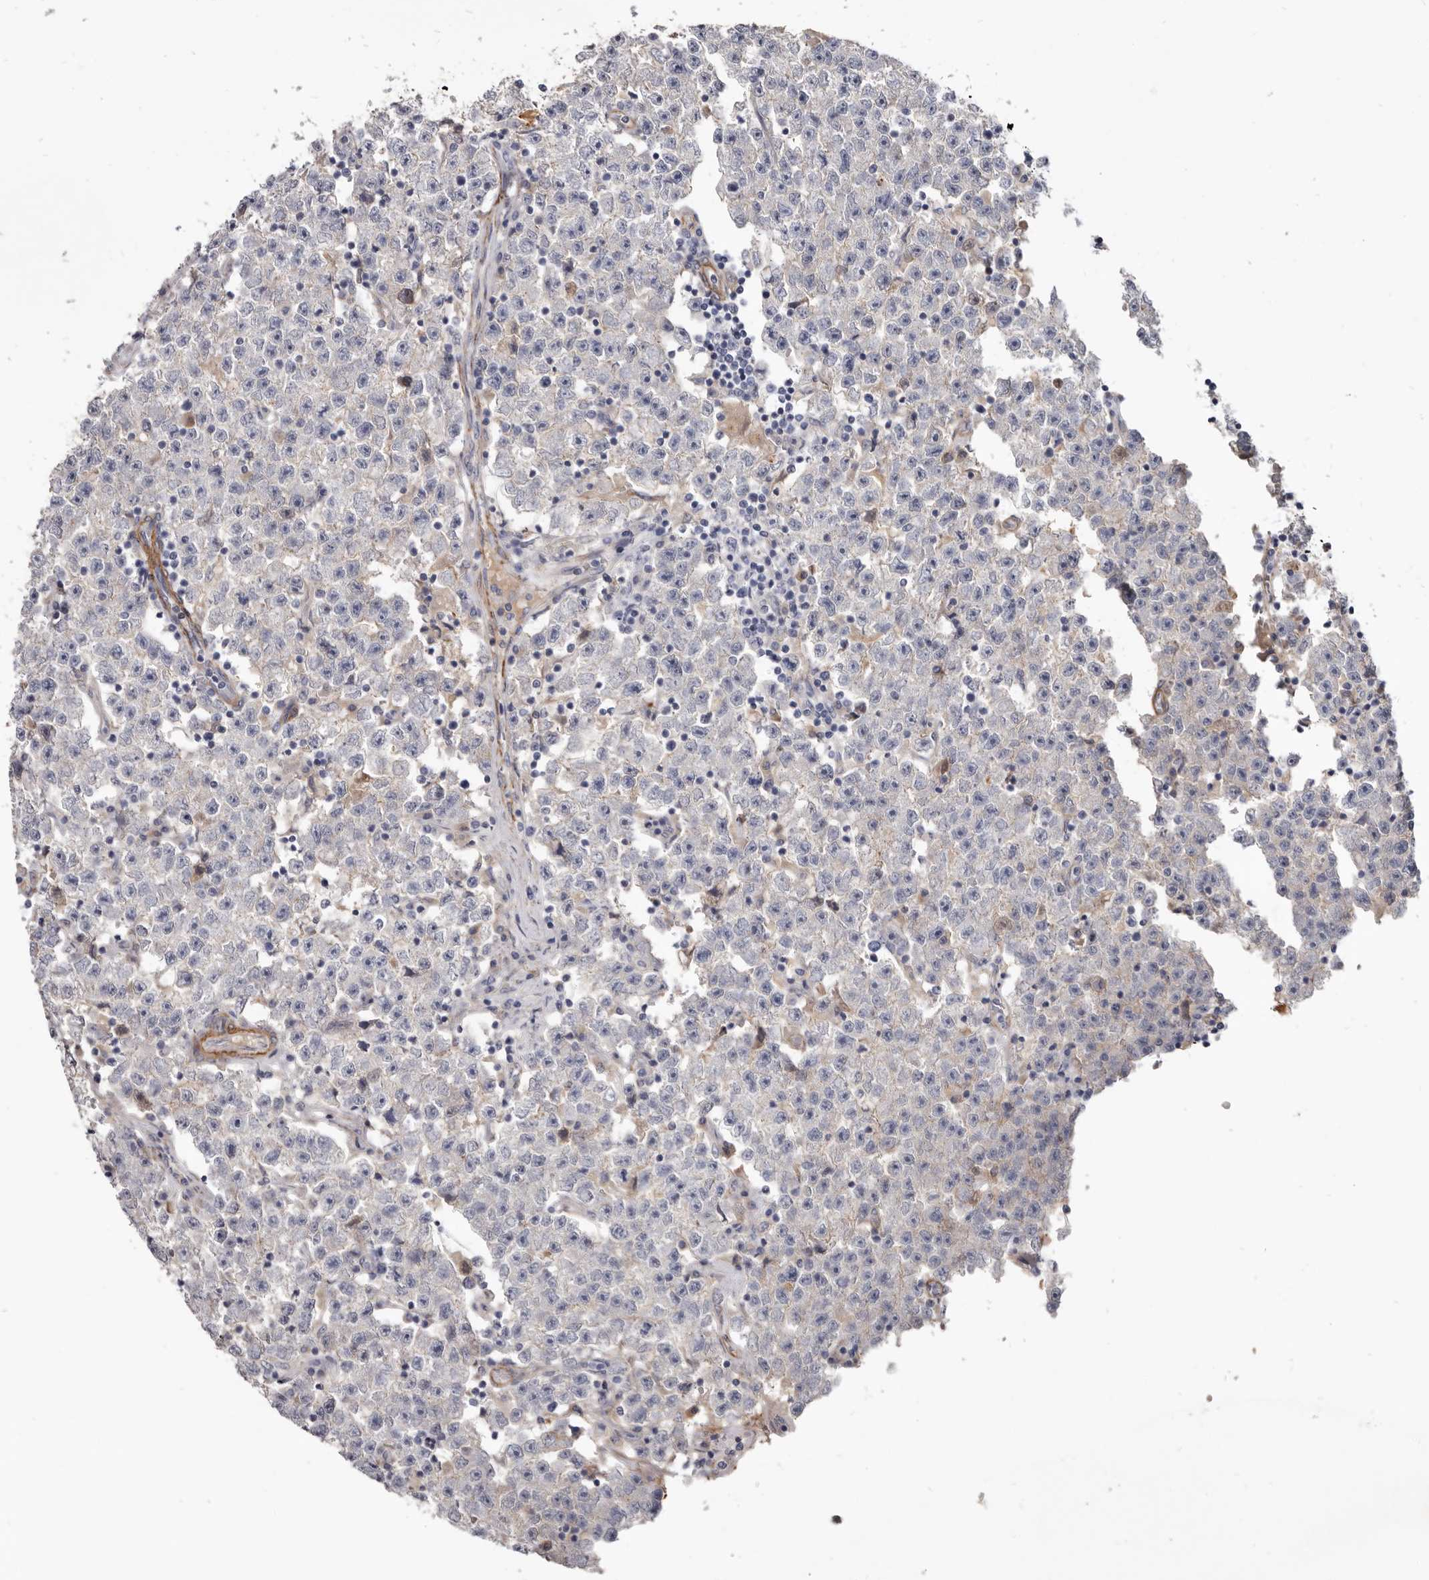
{"staining": {"intensity": "negative", "quantity": "none", "location": "none"}, "tissue": "testis cancer", "cell_type": "Tumor cells", "image_type": "cancer", "snomed": [{"axis": "morphology", "description": "Seminoma, NOS"}, {"axis": "topography", "description": "Testis"}], "caption": "DAB (3,3'-diaminobenzidine) immunohistochemical staining of human testis seminoma reveals no significant expression in tumor cells.", "gene": "CGN", "patient": {"sex": "male", "age": 22}}